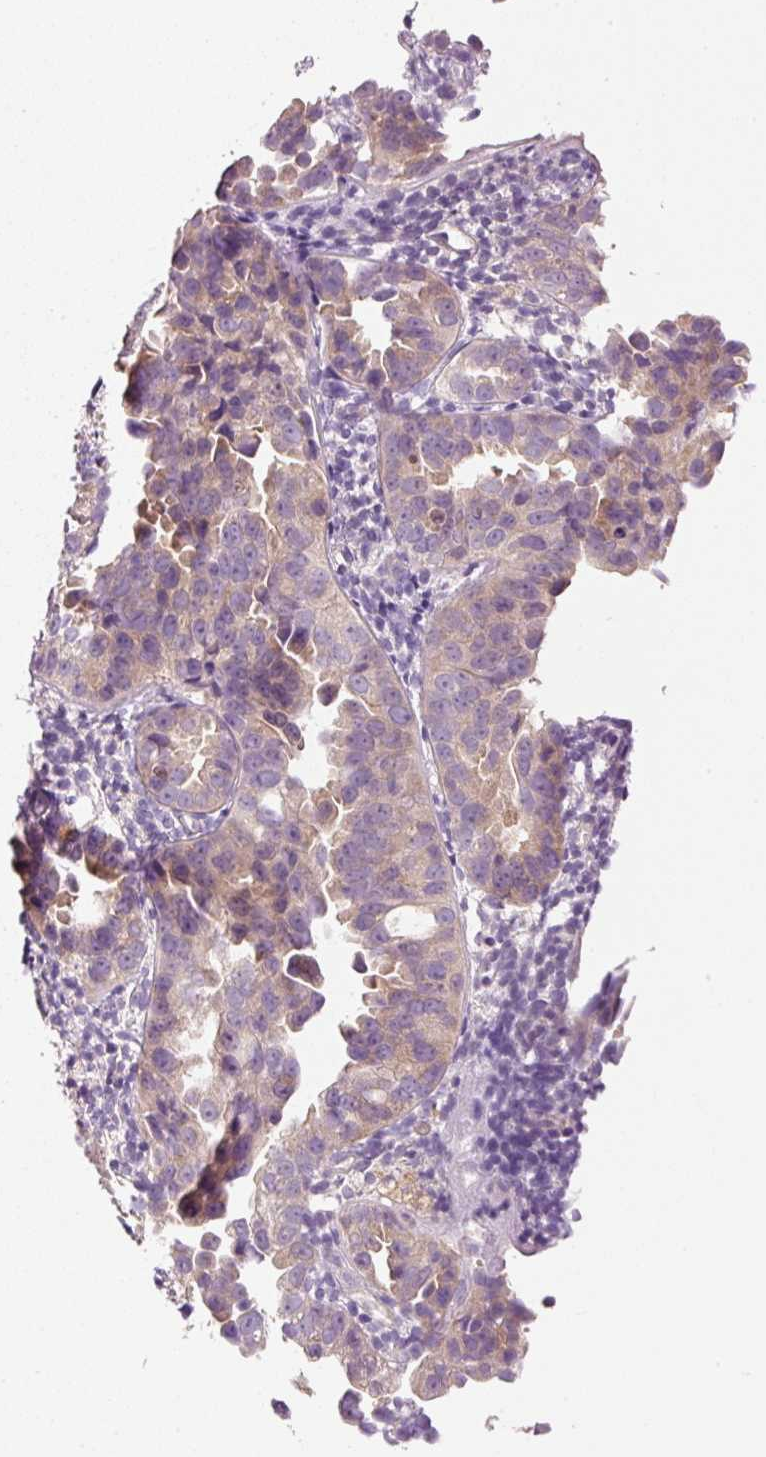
{"staining": {"intensity": "weak", "quantity": "<25%", "location": "cytoplasmic/membranous"}, "tissue": "endometrial cancer", "cell_type": "Tumor cells", "image_type": "cancer", "snomed": [{"axis": "morphology", "description": "Adenocarcinoma, NOS"}, {"axis": "topography", "description": "Endometrium"}], "caption": "Adenocarcinoma (endometrial) was stained to show a protein in brown. There is no significant staining in tumor cells.", "gene": "TENT5C", "patient": {"sex": "female", "age": 57}}